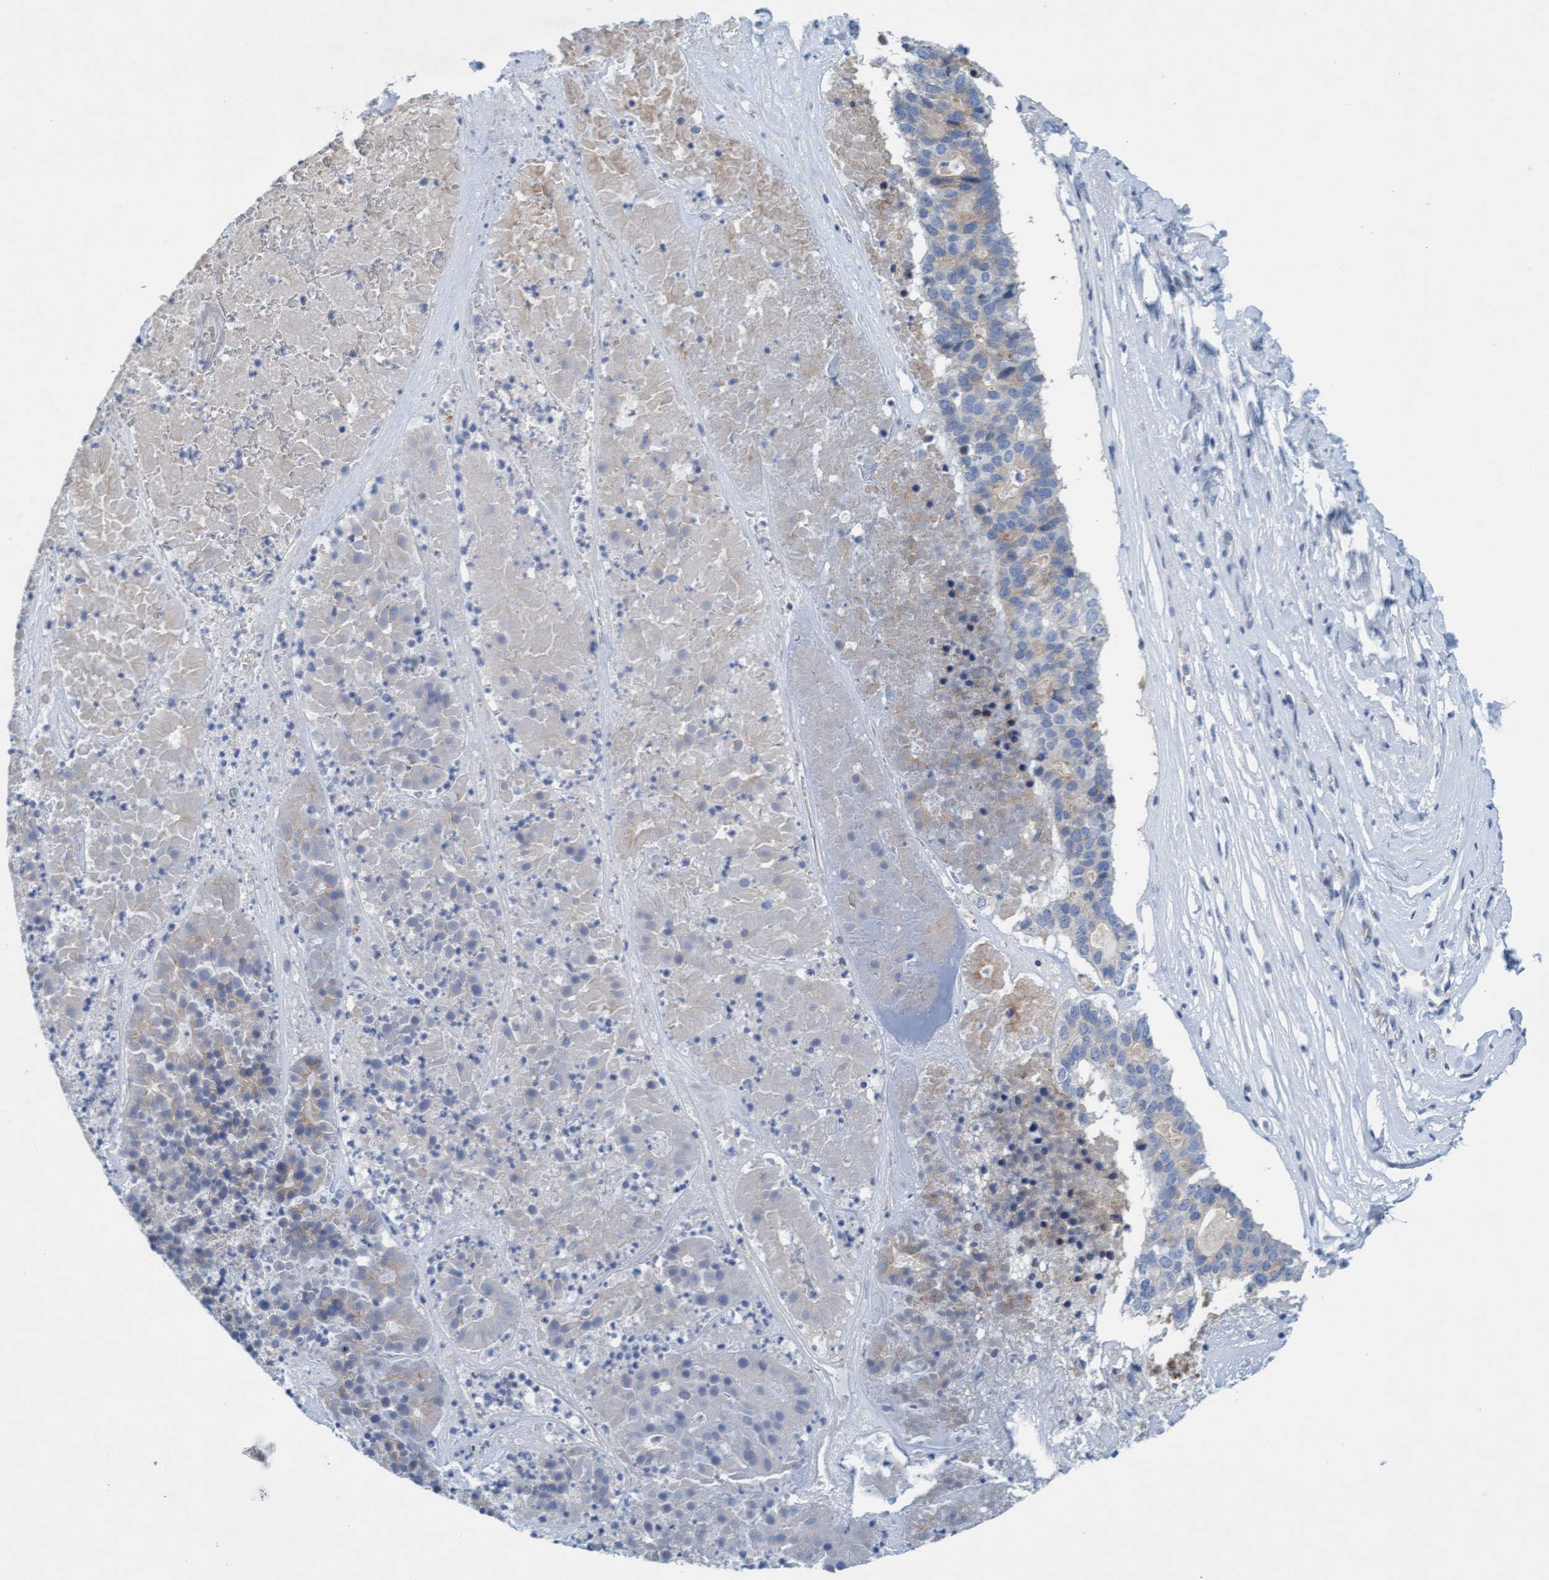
{"staining": {"intensity": "negative", "quantity": "none", "location": "none"}, "tissue": "pancreatic cancer", "cell_type": "Tumor cells", "image_type": "cancer", "snomed": [{"axis": "morphology", "description": "Adenocarcinoma, NOS"}, {"axis": "topography", "description": "Pancreas"}], "caption": "Immunohistochemistry photomicrograph of neoplastic tissue: human pancreatic cancer stained with DAB (3,3'-diaminobenzidine) exhibits no significant protein staining in tumor cells. (DAB (3,3'-diaminobenzidine) IHC visualized using brightfield microscopy, high magnification).", "gene": "SIGIRR", "patient": {"sex": "male", "age": 50}}